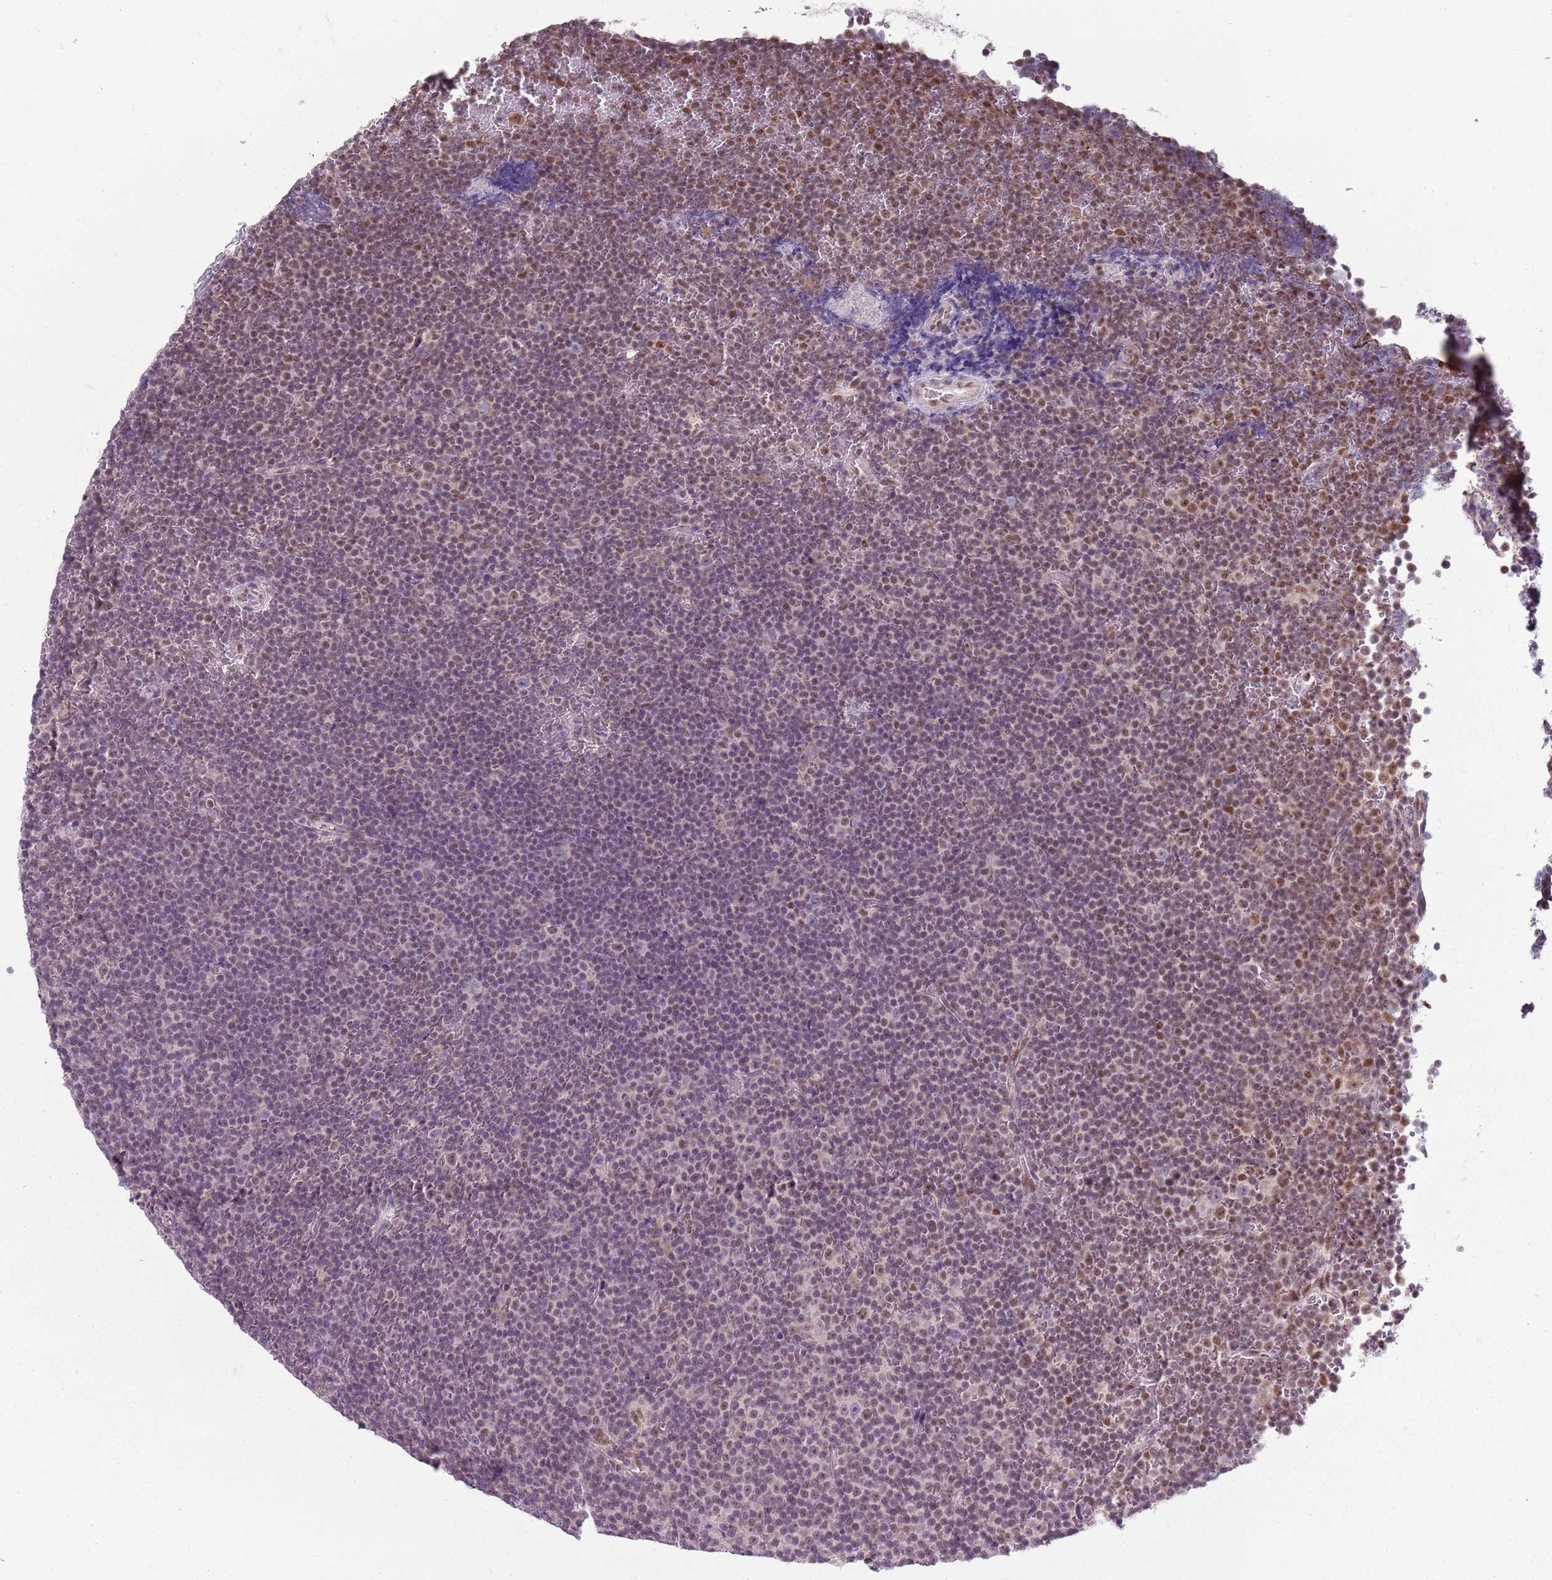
{"staining": {"intensity": "weak", "quantity": "<25%", "location": "nuclear"}, "tissue": "lymphoma", "cell_type": "Tumor cells", "image_type": "cancer", "snomed": [{"axis": "morphology", "description": "Malignant lymphoma, non-Hodgkin's type, Low grade"}, {"axis": "topography", "description": "Lymph node"}], "caption": "A high-resolution histopathology image shows IHC staining of low-grade malignant lymphoma, non-Hodgkin's type, which displays no significant positivity in tumor cells. (DAB immunohistochemistry visualized using brightfield microscopy, high magnification).", "gene": "SMARCAL1", "patient": {"sex": "female", "age": 67}}